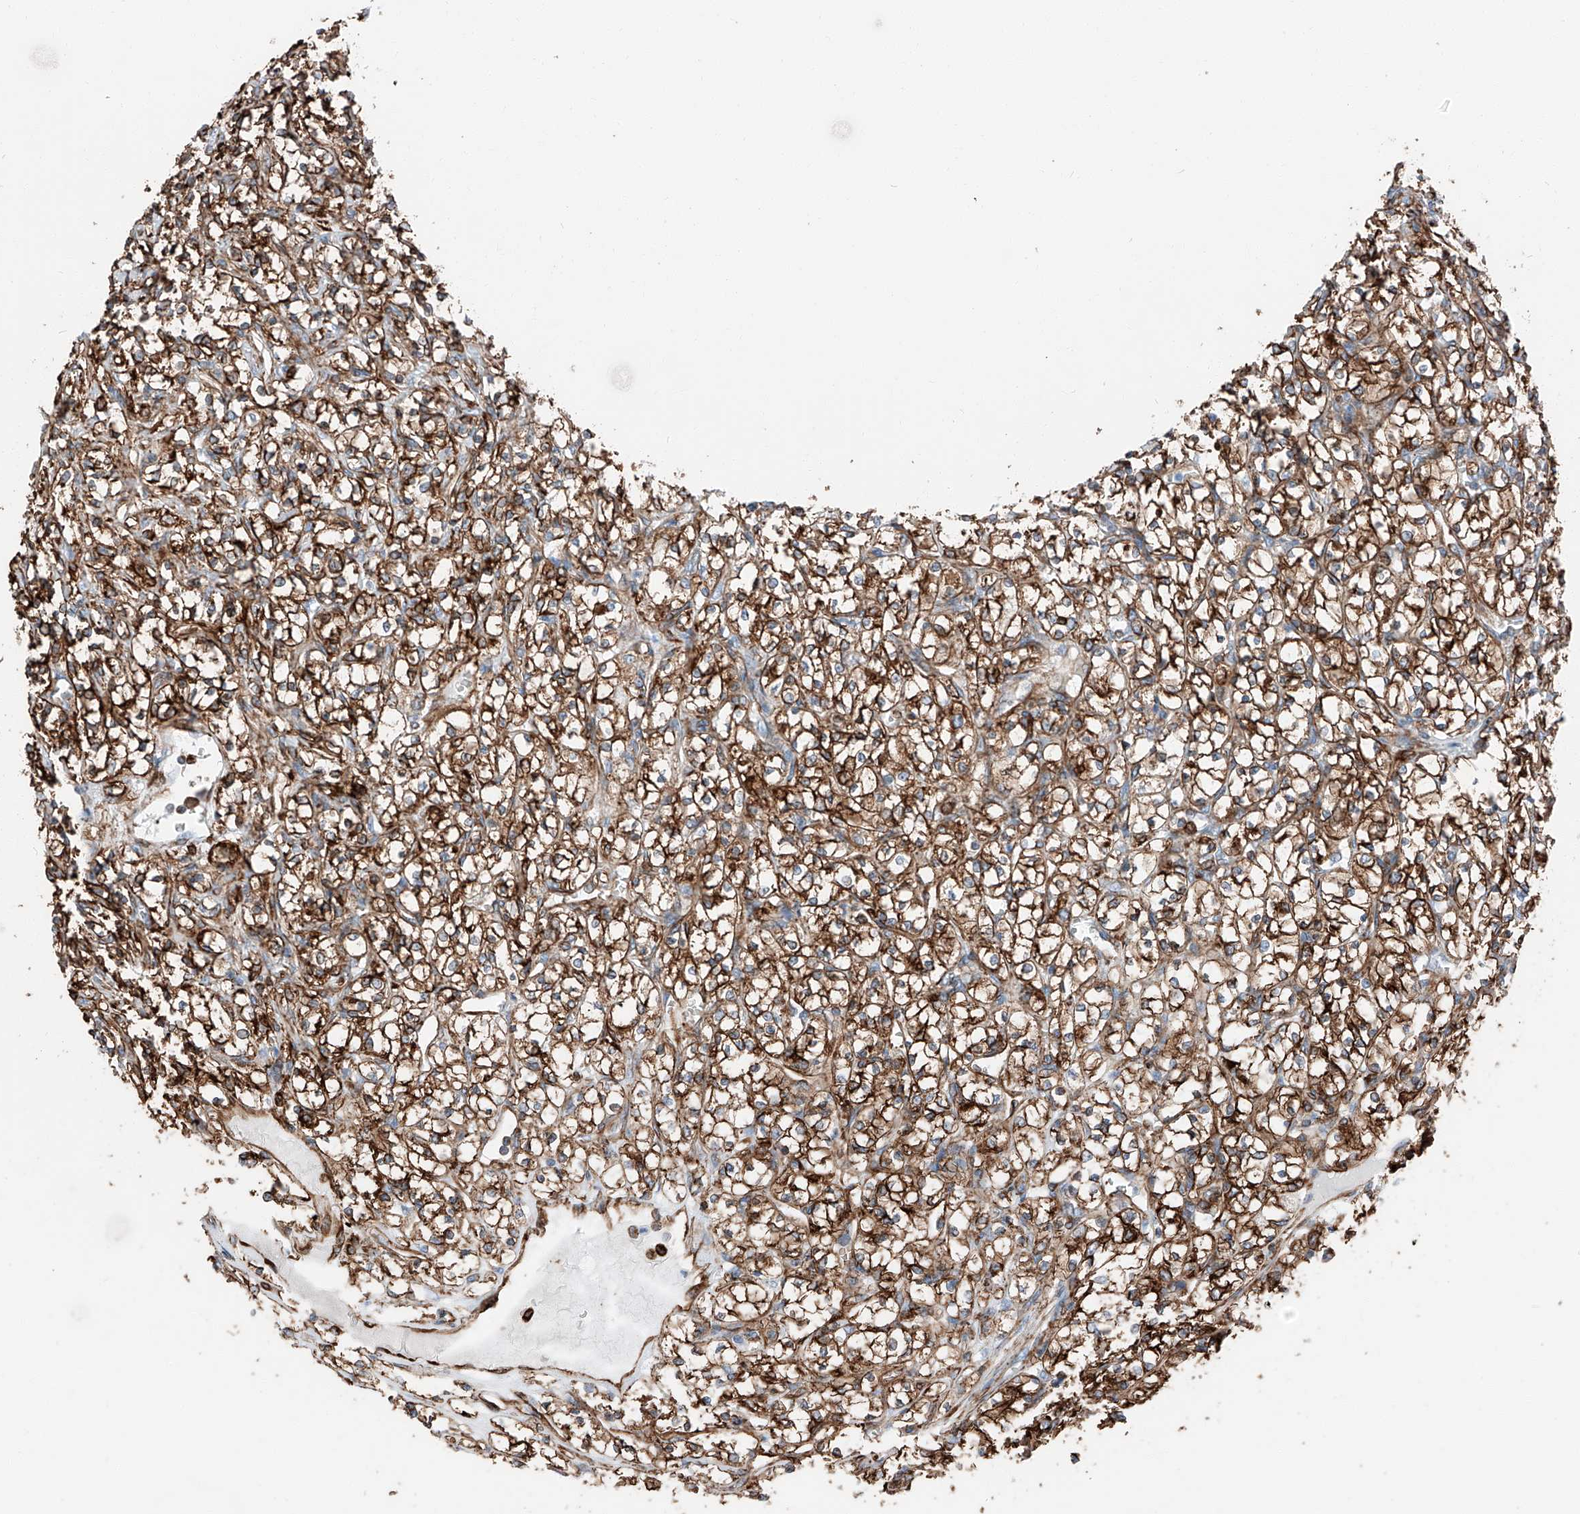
{"staining": {"intensity": "strong", "quantity": ">75%", "location": "cytoplasmic/membranous"}, "tissue": "renal cancer", "cell_type": "Tumor cells", "image_type": "cancer", "snomed": [{"axis": "morphology", "description": "Adenocarcinoma, NOS"}, {"axis": "topography", "description": "Kidney"}], "caption": "A brown stain highlights strong cytoplasmic/membranous expression of a protein in human renal adenocarcinoma tumor cells.", "gene": "ZNF804A", "patient": {"sex": "female", "age": 69}}